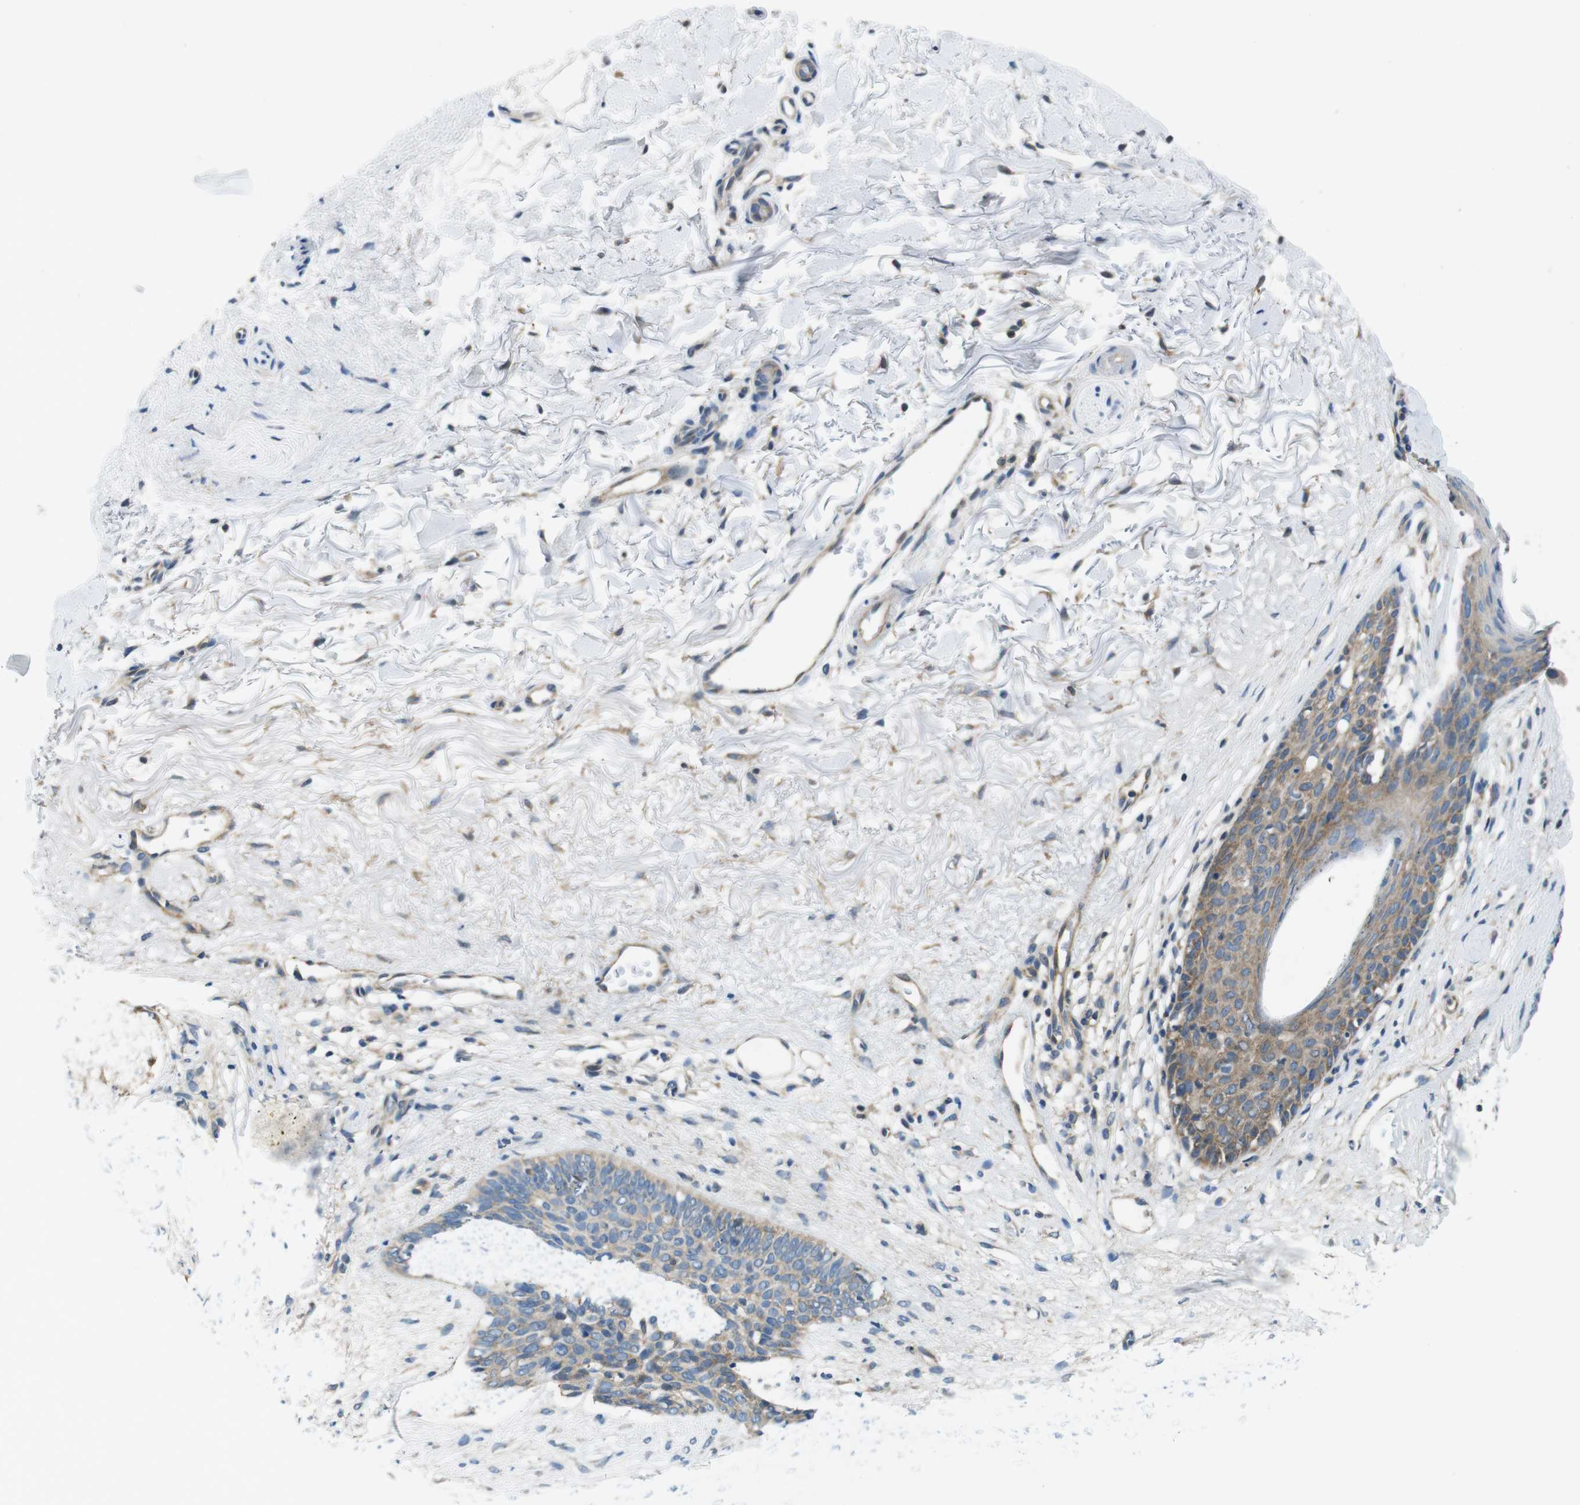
{"staining": {"intensity": "moderate", "quantity": ">75%", "location": "cytoplasmic/membranous"}, "tissue": "skin cancer", "cell_type": "Tumor cells", "image_type": "cancer", "snomed": [{"axis": "morphology", "description": "Normal tissue, NOS"}, {"axis": "morphology", "description": "Basal cell carcinoma"}, {"axis": "topography", "description": "Skin"}], "caption": "DAB immunohistochemical staining of human basal cell carcinoma (skin) demonstrates moderate cytoplasmic/membranous protein positivity in about >75% of tumor cells. Using DAB (brown) and hematoxylin (blue) stains, captured at high magnification using brightfield microscopy.", "gene": "EIF2B5", "patient": {"sex": "female", "age": 70}}